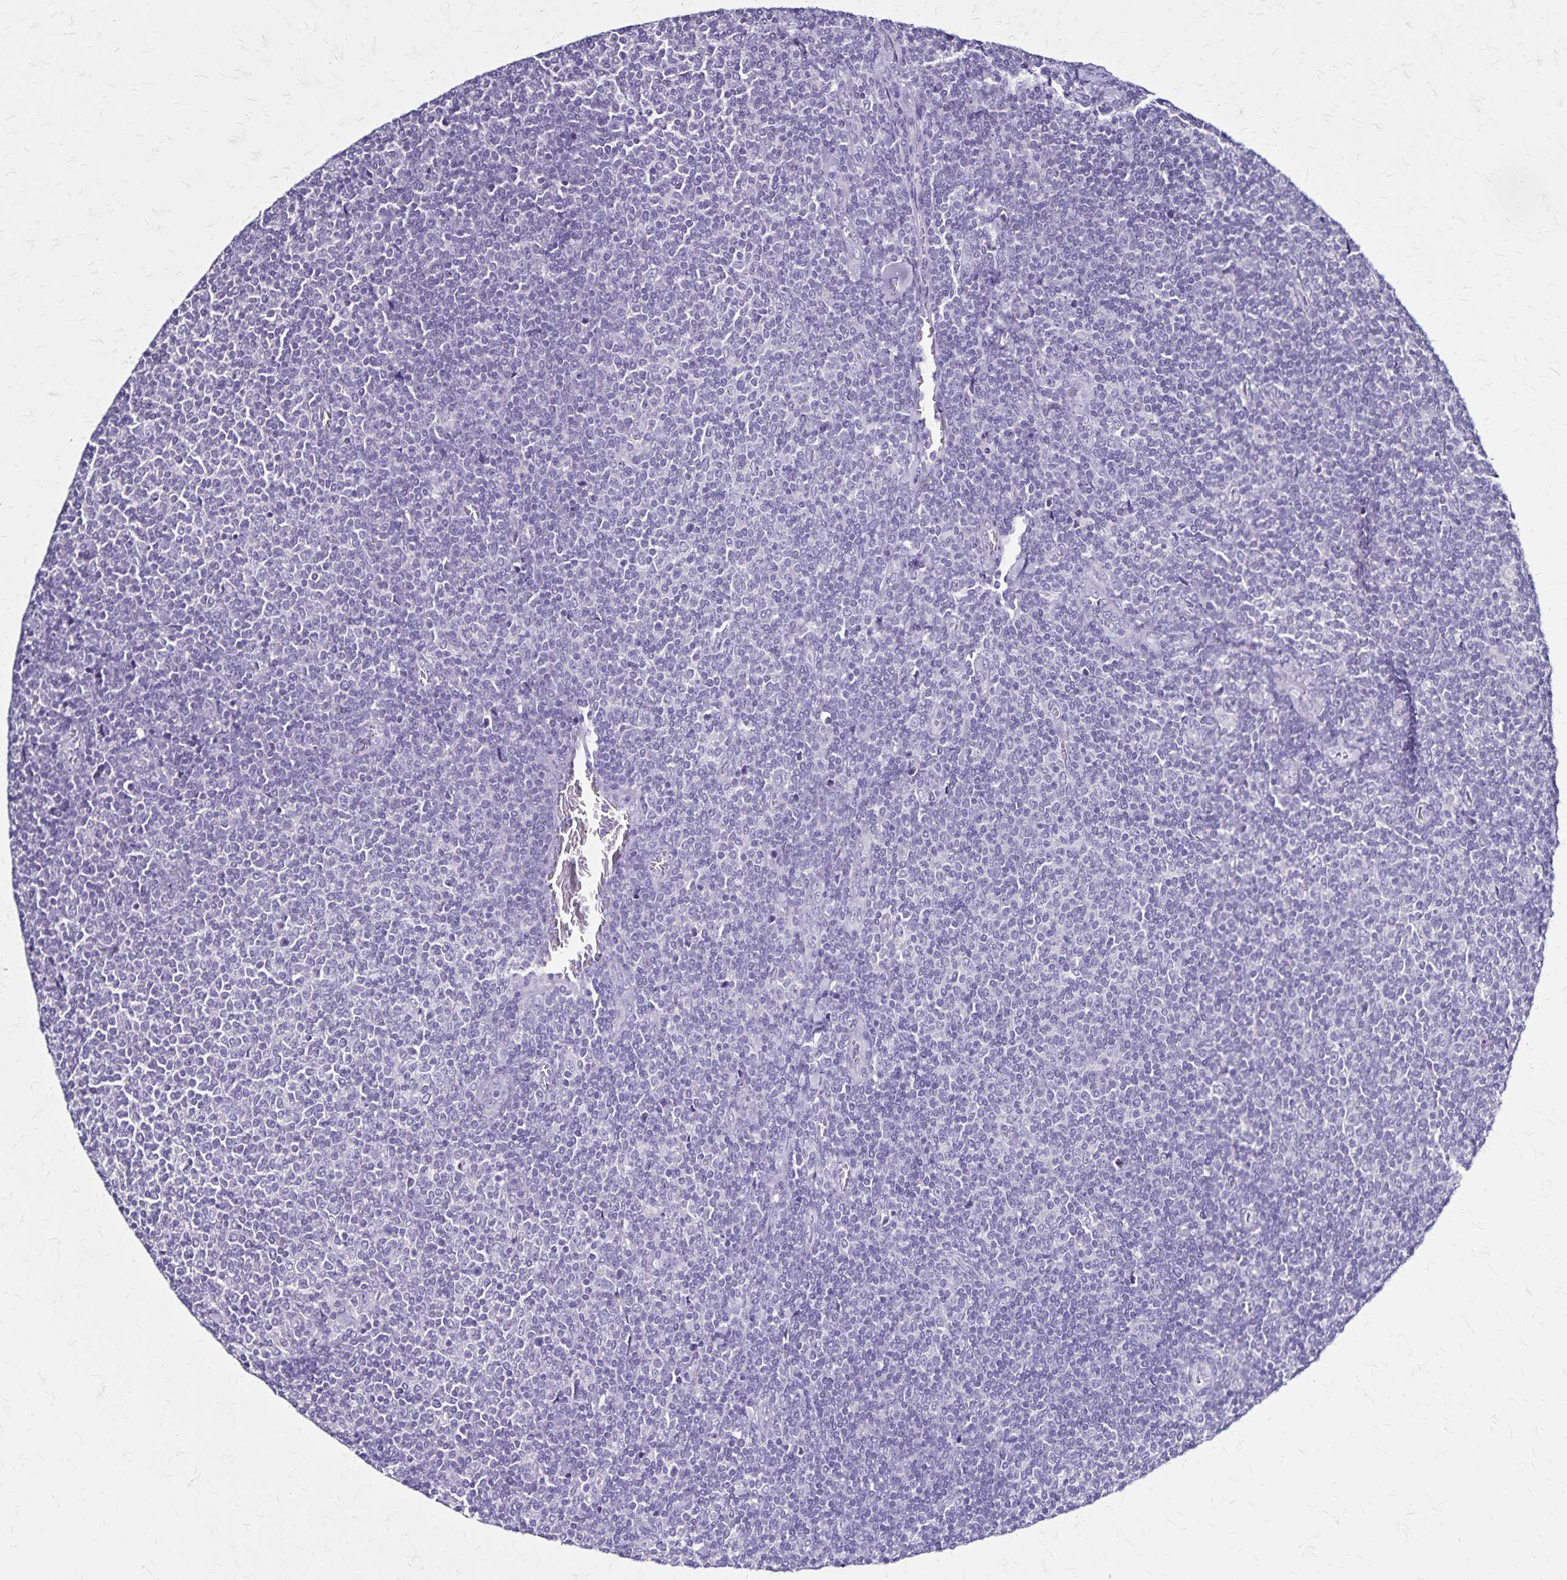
{"staining": {"intensity": "negative", "quantity": "none", "location": "none"}, "tissue": "lymphoma", "cell_type": "Tumor cells", "image_type": "cancer", "snomed": [{"axis": "morphology", "description": "Malignant lymphoma, non-Hodgkin's type, Low grade"}, {"axis": "topography", "description": "Lymph node"}], "caption": "Tumor cells are negative for protein expression in human lymphoma.", "gene": "PLXNA4", "patient": {"sex": "male", "age": 52}}